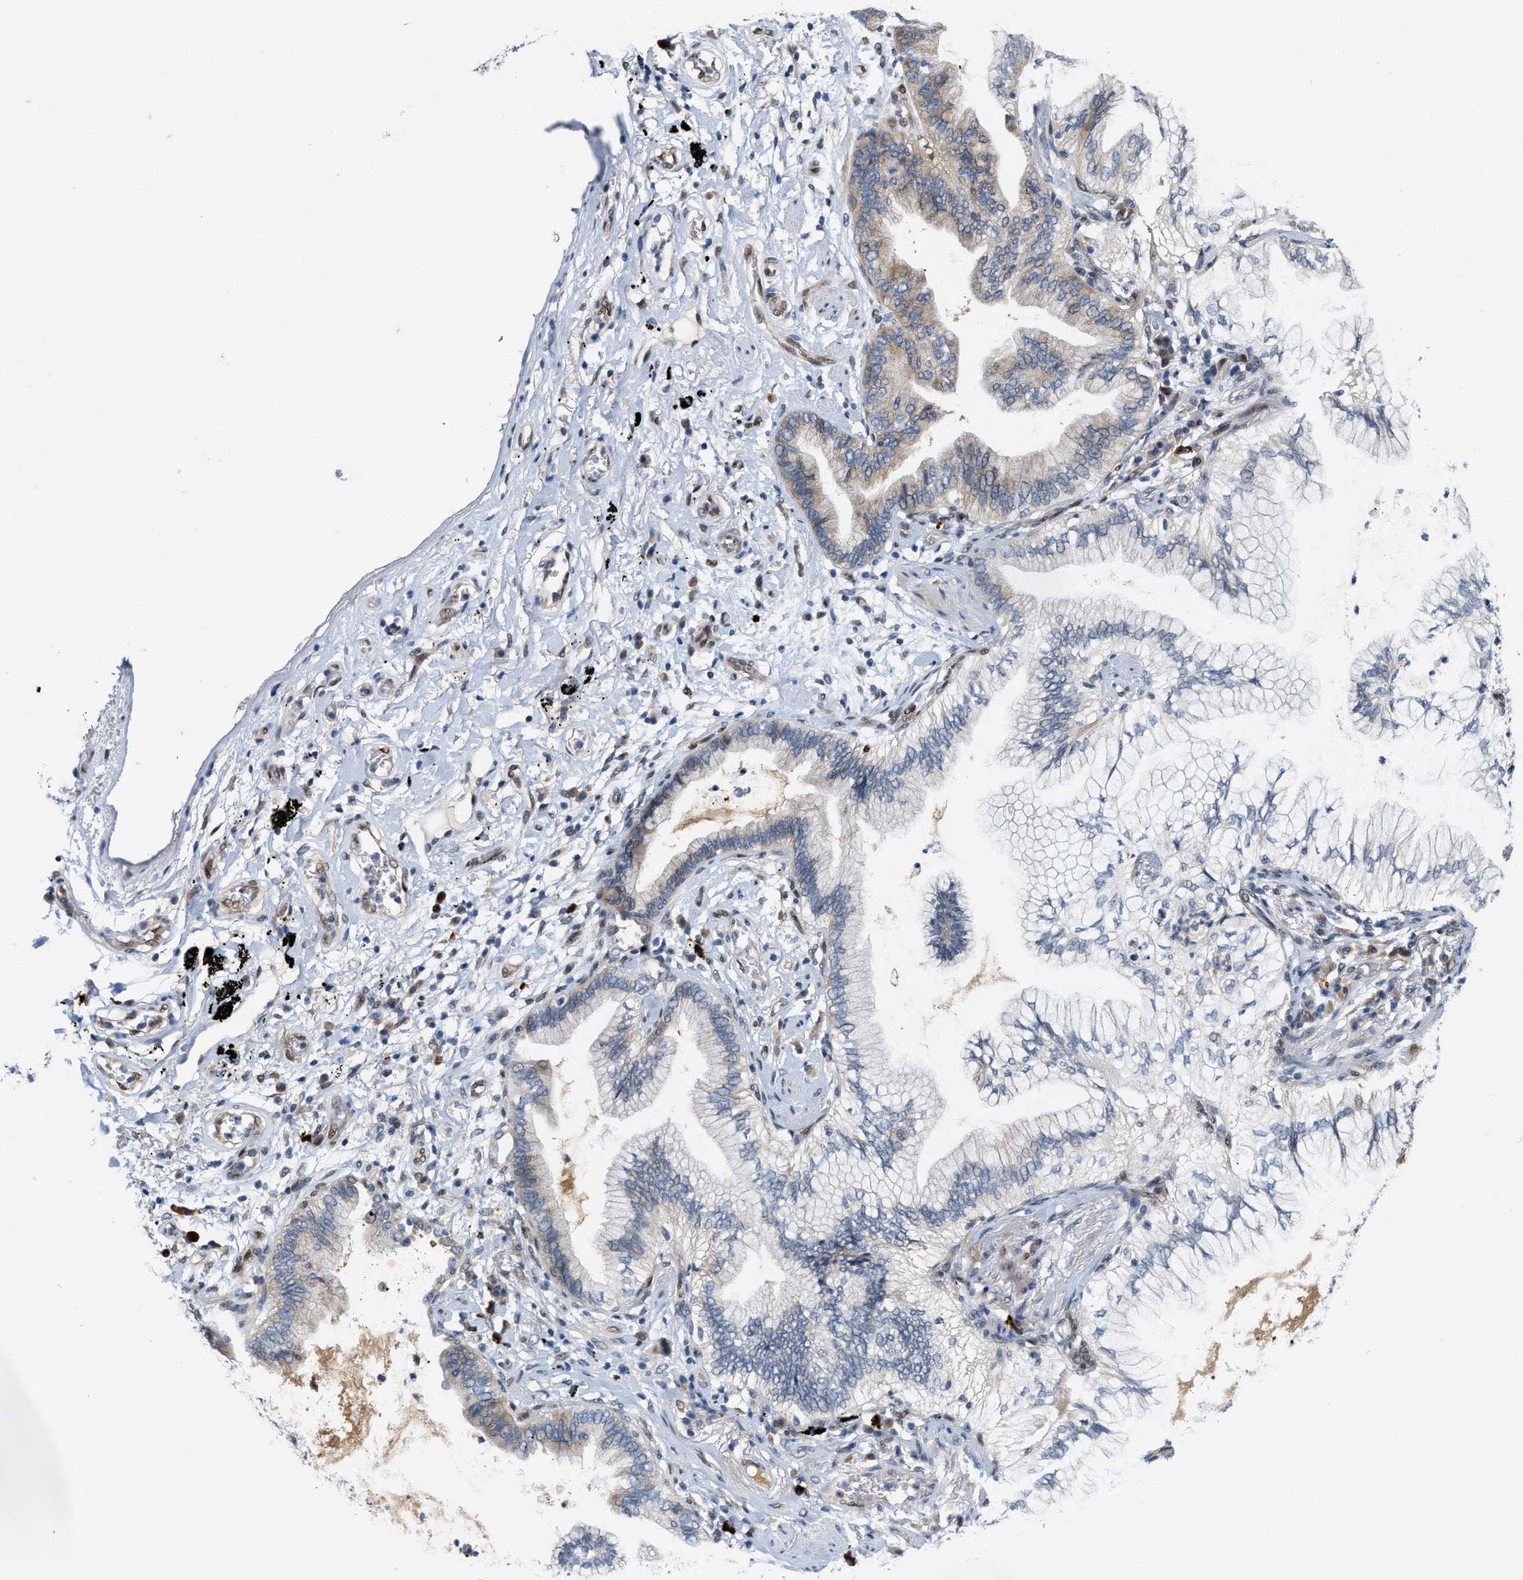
{"staining": {"intensity": "weak", "quantity": "<25%", "location": "cytoplasmic/membranous"}, "tissue": "lung cancer", "cell_type": "Tumor cells", "image_type": "cancer", "snomed": [{"axis": "morphology", "description": "Normal tissue, NOS"}, {"axis": "morphology", "description": "Adenocarcinoma, NOS"}, {"axis": "topography", "description": "Bronchus"}, {"axis": "topography", "description": "Lung"}], "caption": "The photomicrograph reveals no significant positivity in tumor cells of lung cancer.", "gene": "TCF4", "patient": {"sex": "female", "age": 70}}